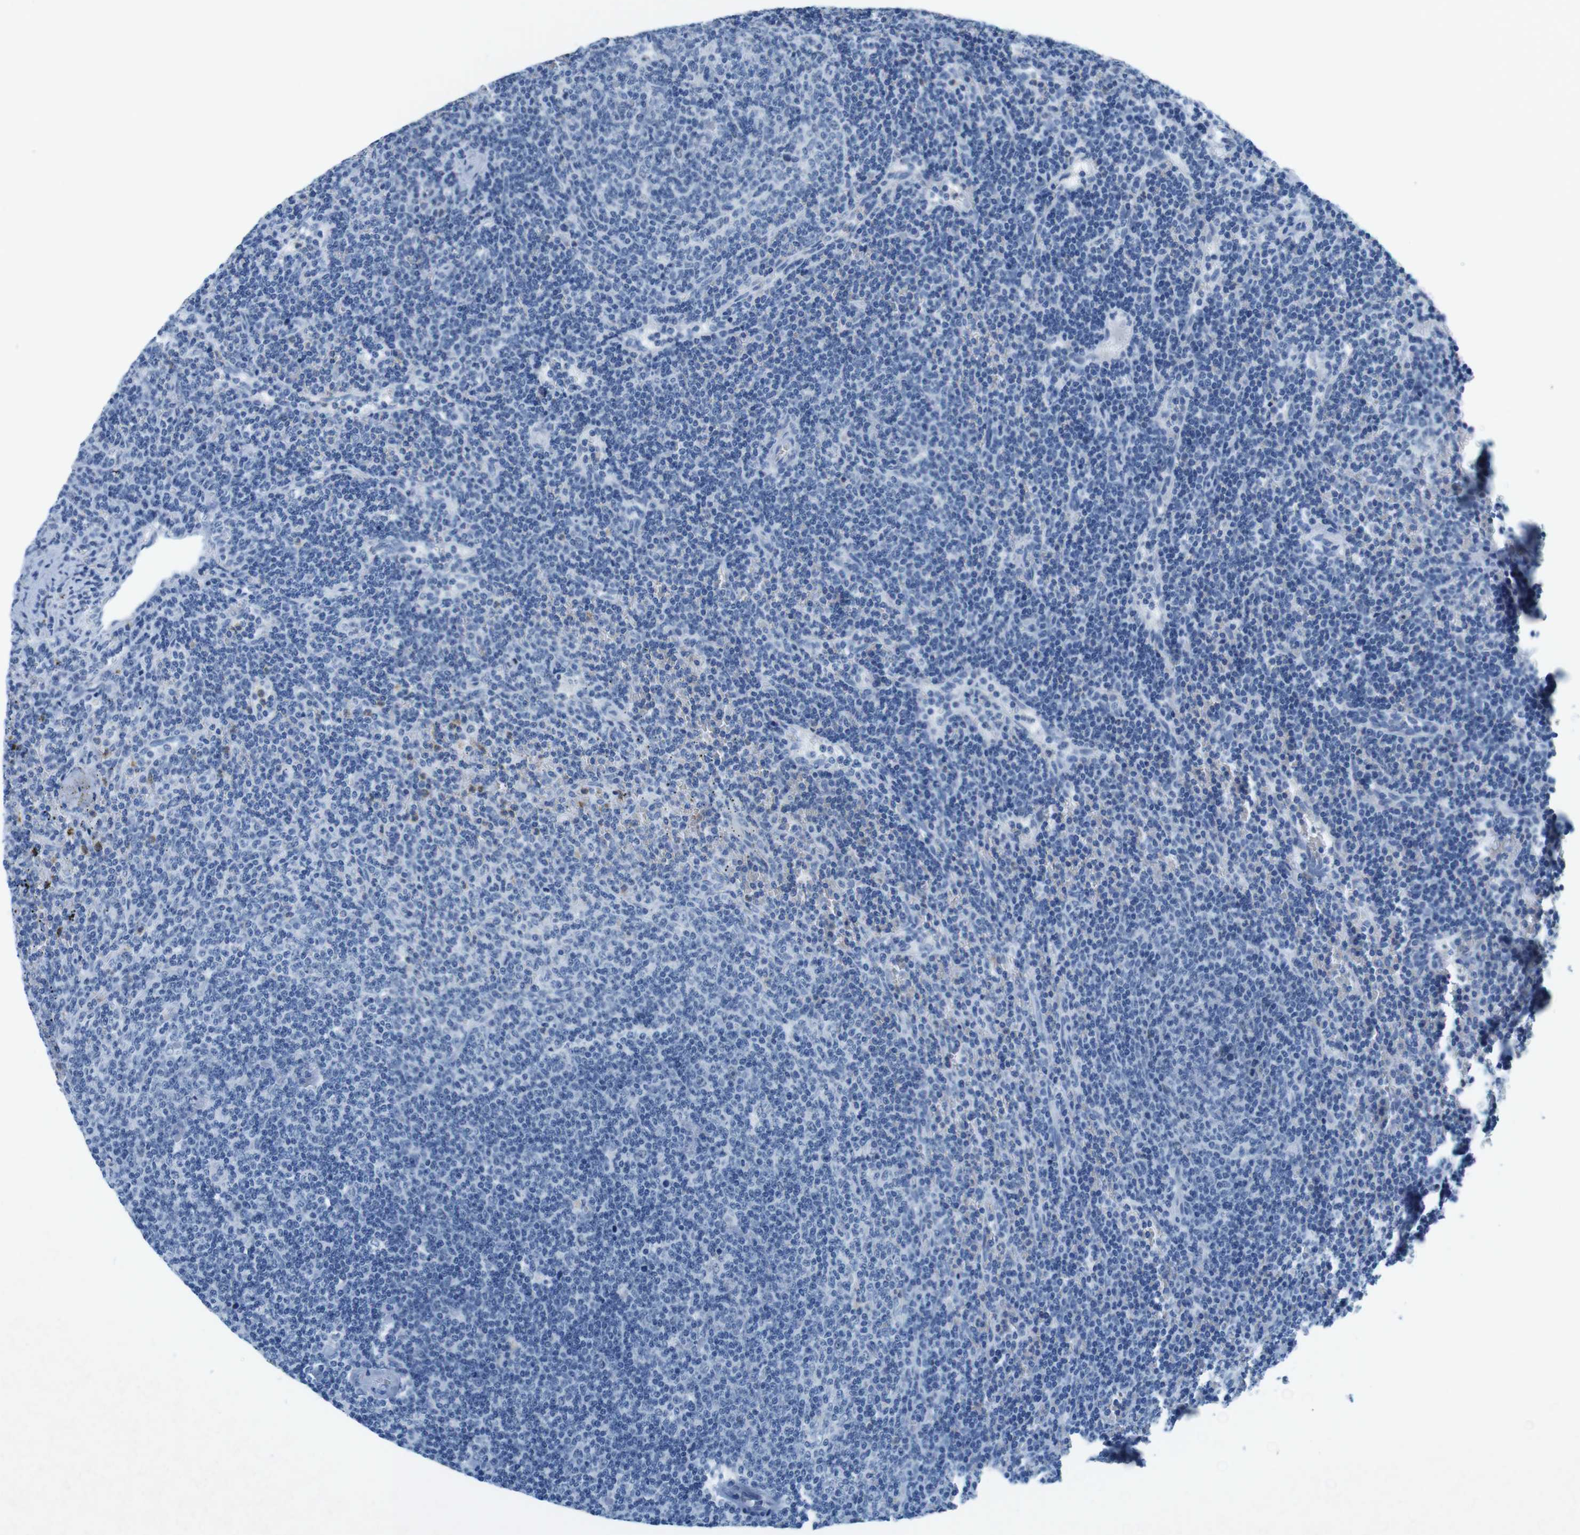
{"staining": {"intensity": "negative", "quantity": "none", "location": "none"}, "tissue": "lymphoma", "cell_type": "Tumor cells", "image_type": "cancer", "snomed": [{"axis": "morphology", "description": "Malignant lymphoma, non-Hodgkin's type, Low grade"}, {"axis": "topography", "description": "Spleen"}], "caption": "Tumor cells show no significant protein expression in lymphoma.", "gene": "CTAG1B", "patient": {"sex": "female", "age": 50}}